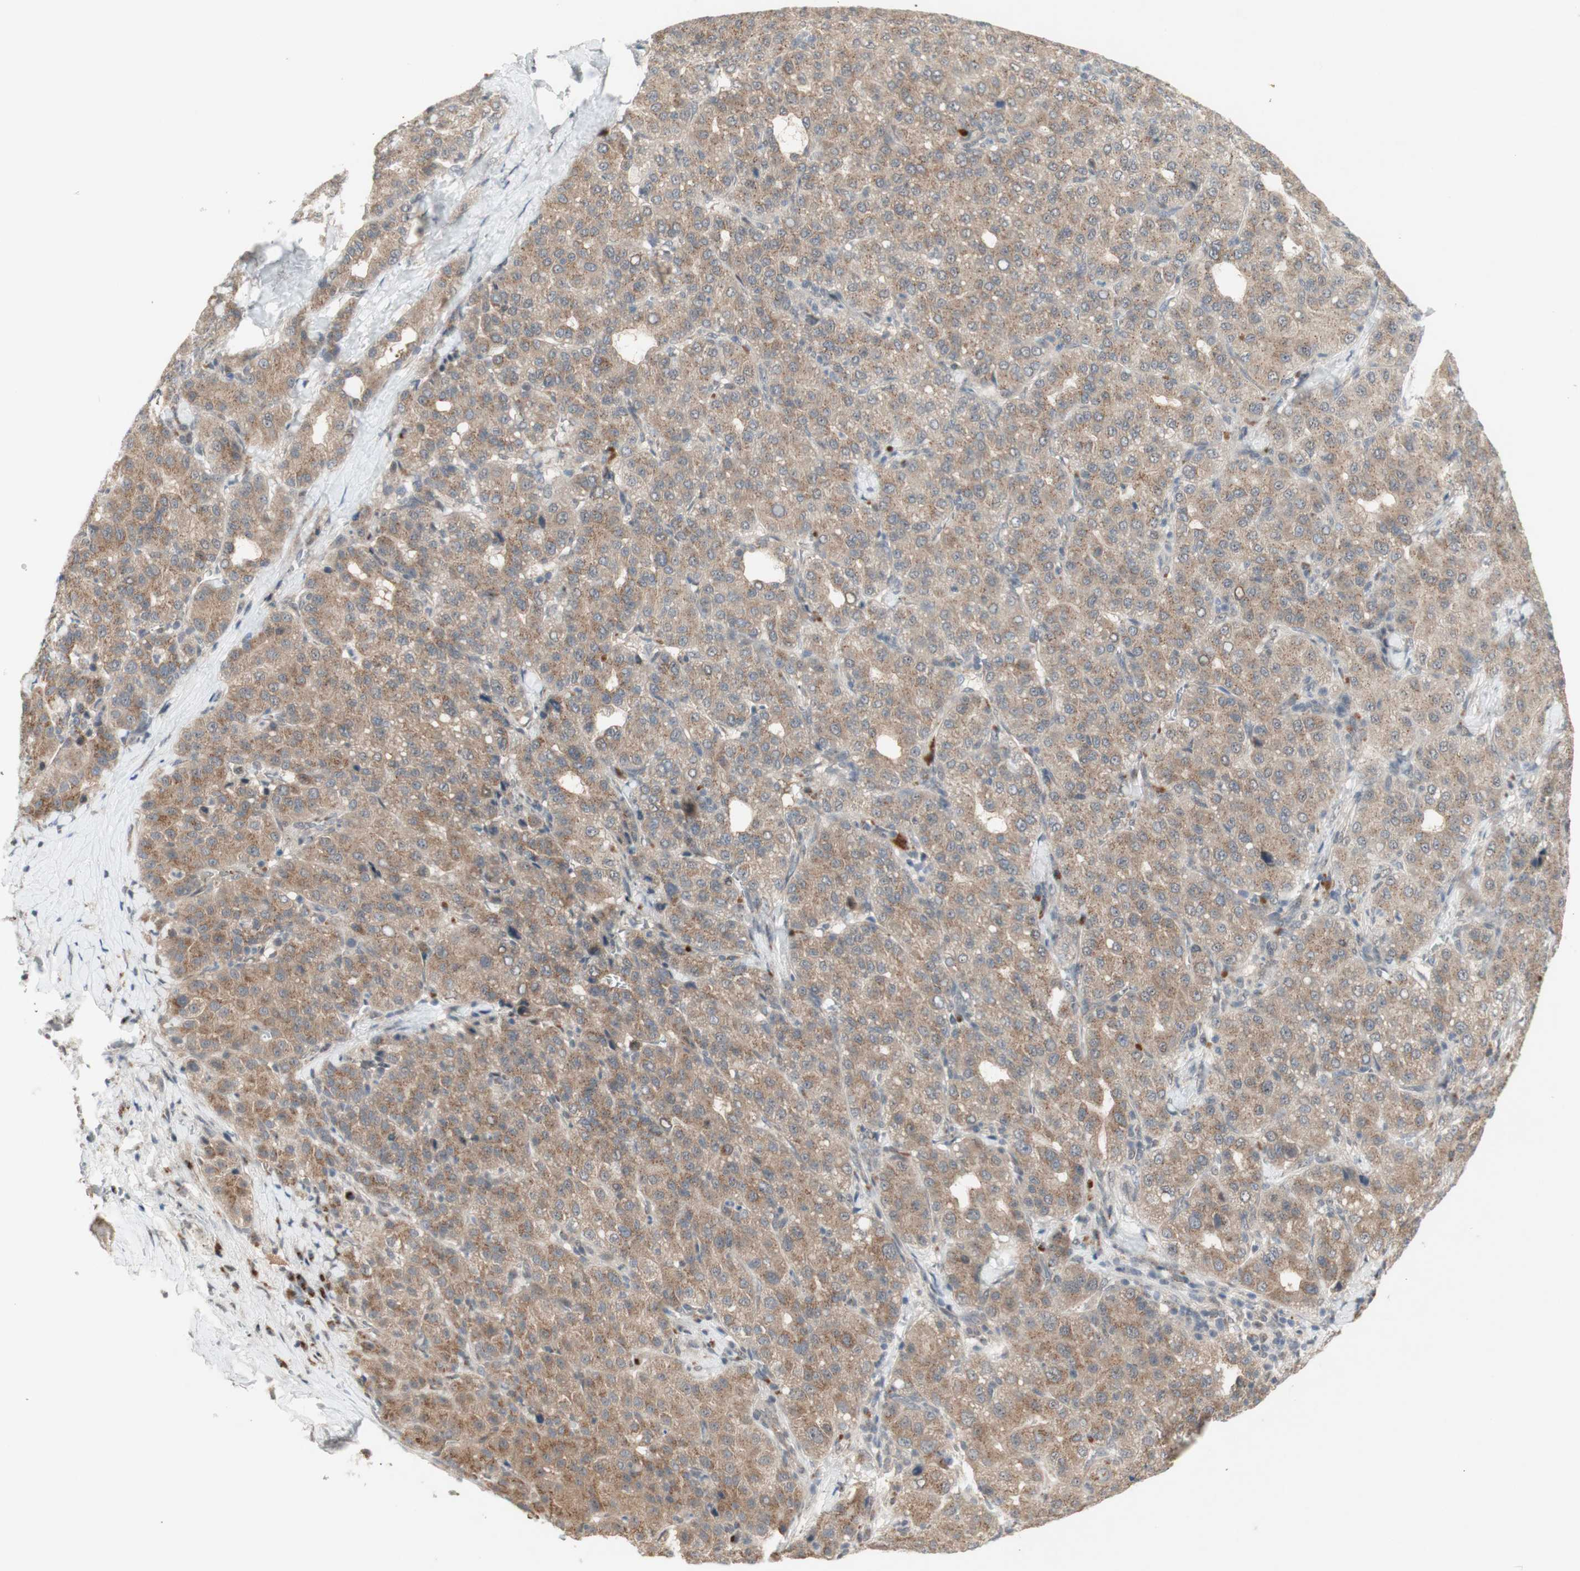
{"staining": {"intensity": "moderate", "quantity": ">75%", "location": "cytoplasmic/membranous"}, "tissue": "liver cancer", "cell_type": "Tumor cells", "image_type": "cancer", "snomed": [{"axis": "morphology", "description": "Carcinoma, Hepatocellular, NOS"}, {"axis": "topography", "description": "Liver"}], "caption": "Tumor cells demonstrate moderate cytoplasmic/membranous positivity in approximately >75% of cells in hepatocellular carcinoma (liver).", "gene": "CYLD", "patient": {"sex": "male", "age": 65}}